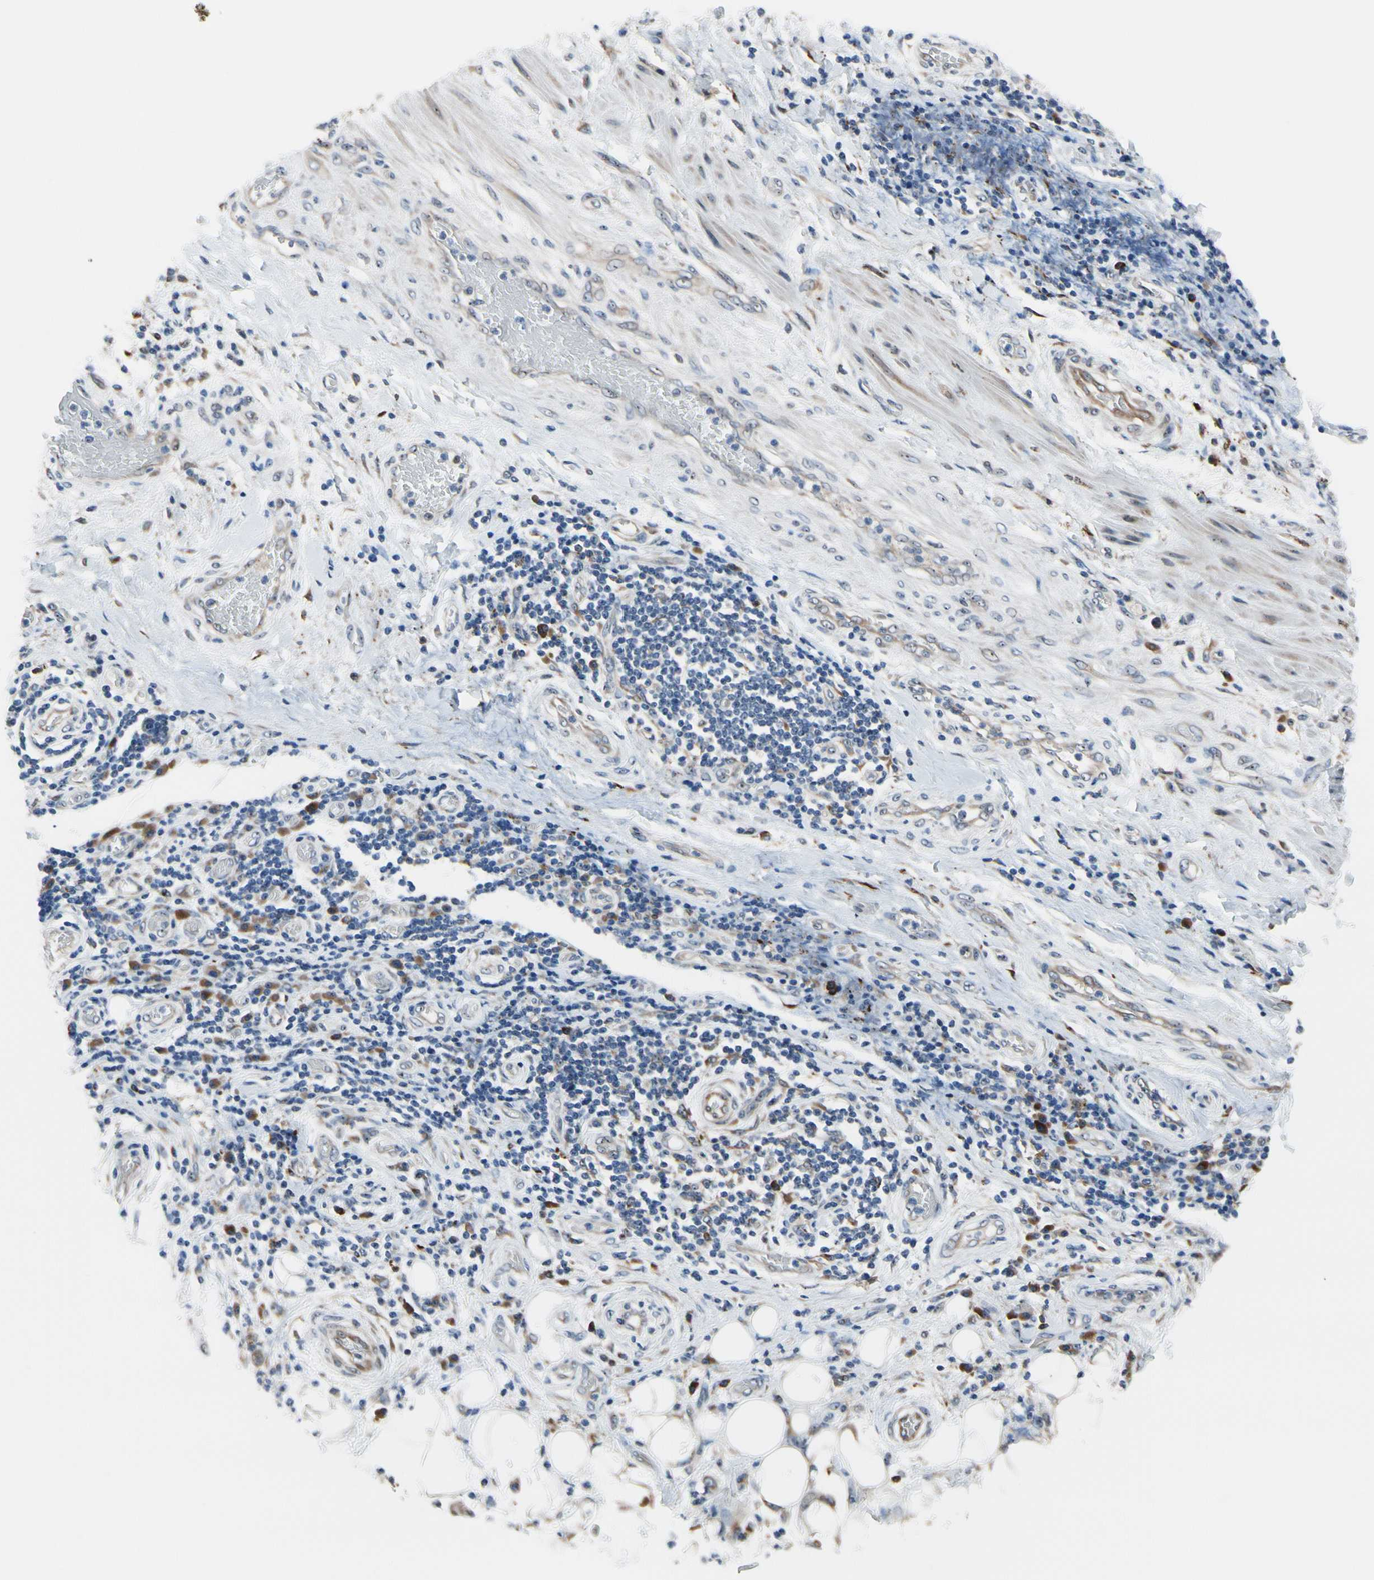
{"staining": {"intensity": "weak", "quantity": ">75%", "location": "cytoplasmic/membranous"}, "tissue": "stomach cancer", "cell_type": "Tumor cells", "image_type": "cancer", "snomed": [{"axis": "morphology", "description": "Adenocarcinoma, NOS"}, {"axis": "topography", "description": "Stomach"}], "caption": "Weak cytoplasmic/membranous positivity for a protein is identified in about >75% of tumor cells of stomach cancer using immunohistochemistry (IHC).", "gene": "TMED7", "patient": {"sex": "female", "age": 73}}